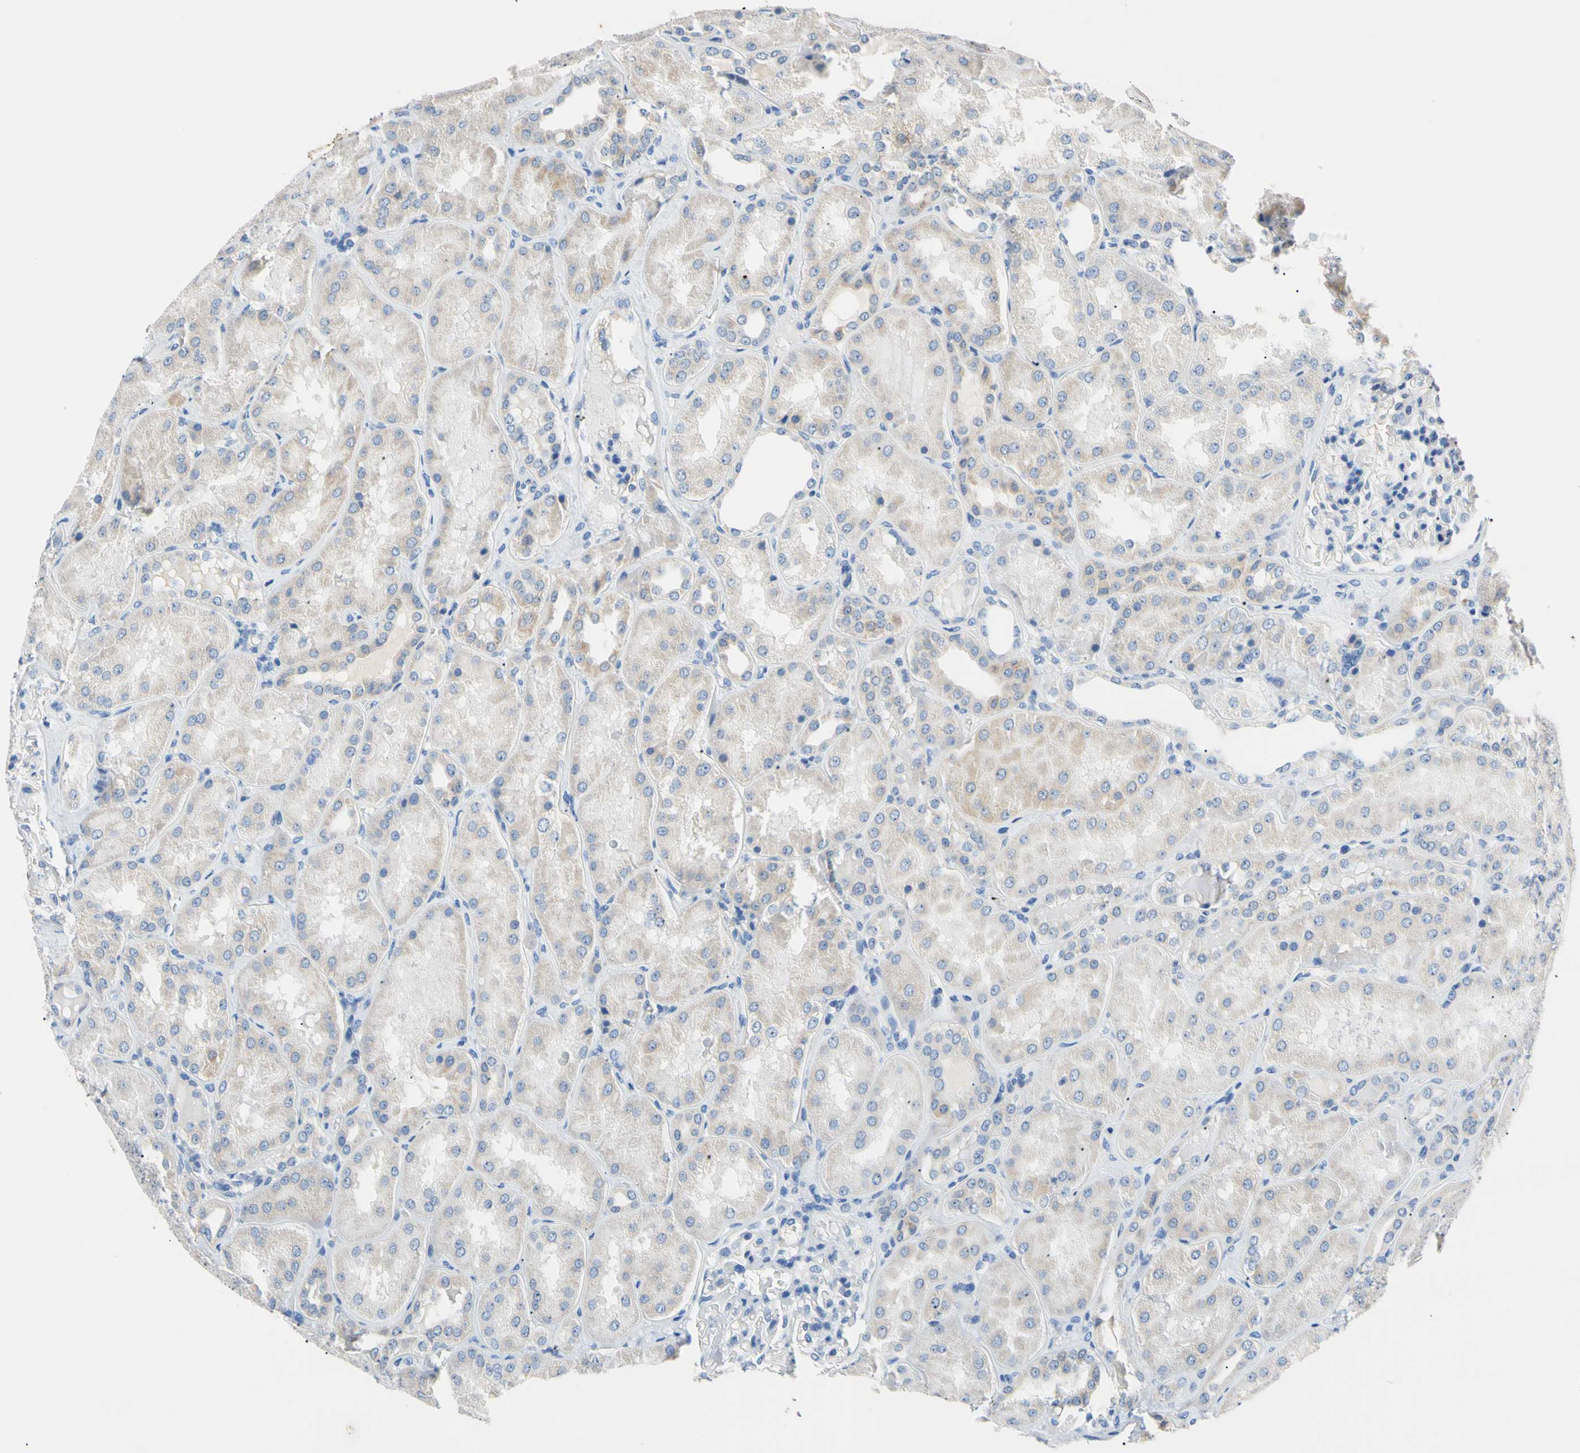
{"staining": {"intensity": "negative", "quantity": "none", "location": "none"}, "tissue": "kidney", "cell_type": "Cells in glomeruli", "image_type": "normal", "snomed": [{"axis": "morphology", "description": "Normal tissue, NOS"}, {"axis": "topography", "description": "Kidney"}], "caption": "Normal kidney was stained to show a protein in brown. There is no significant staining in cells in glomeruli. Nuclei are stained in blue.", "gene": "PNKD", "patient": {"sex": "female", "age": 56}}